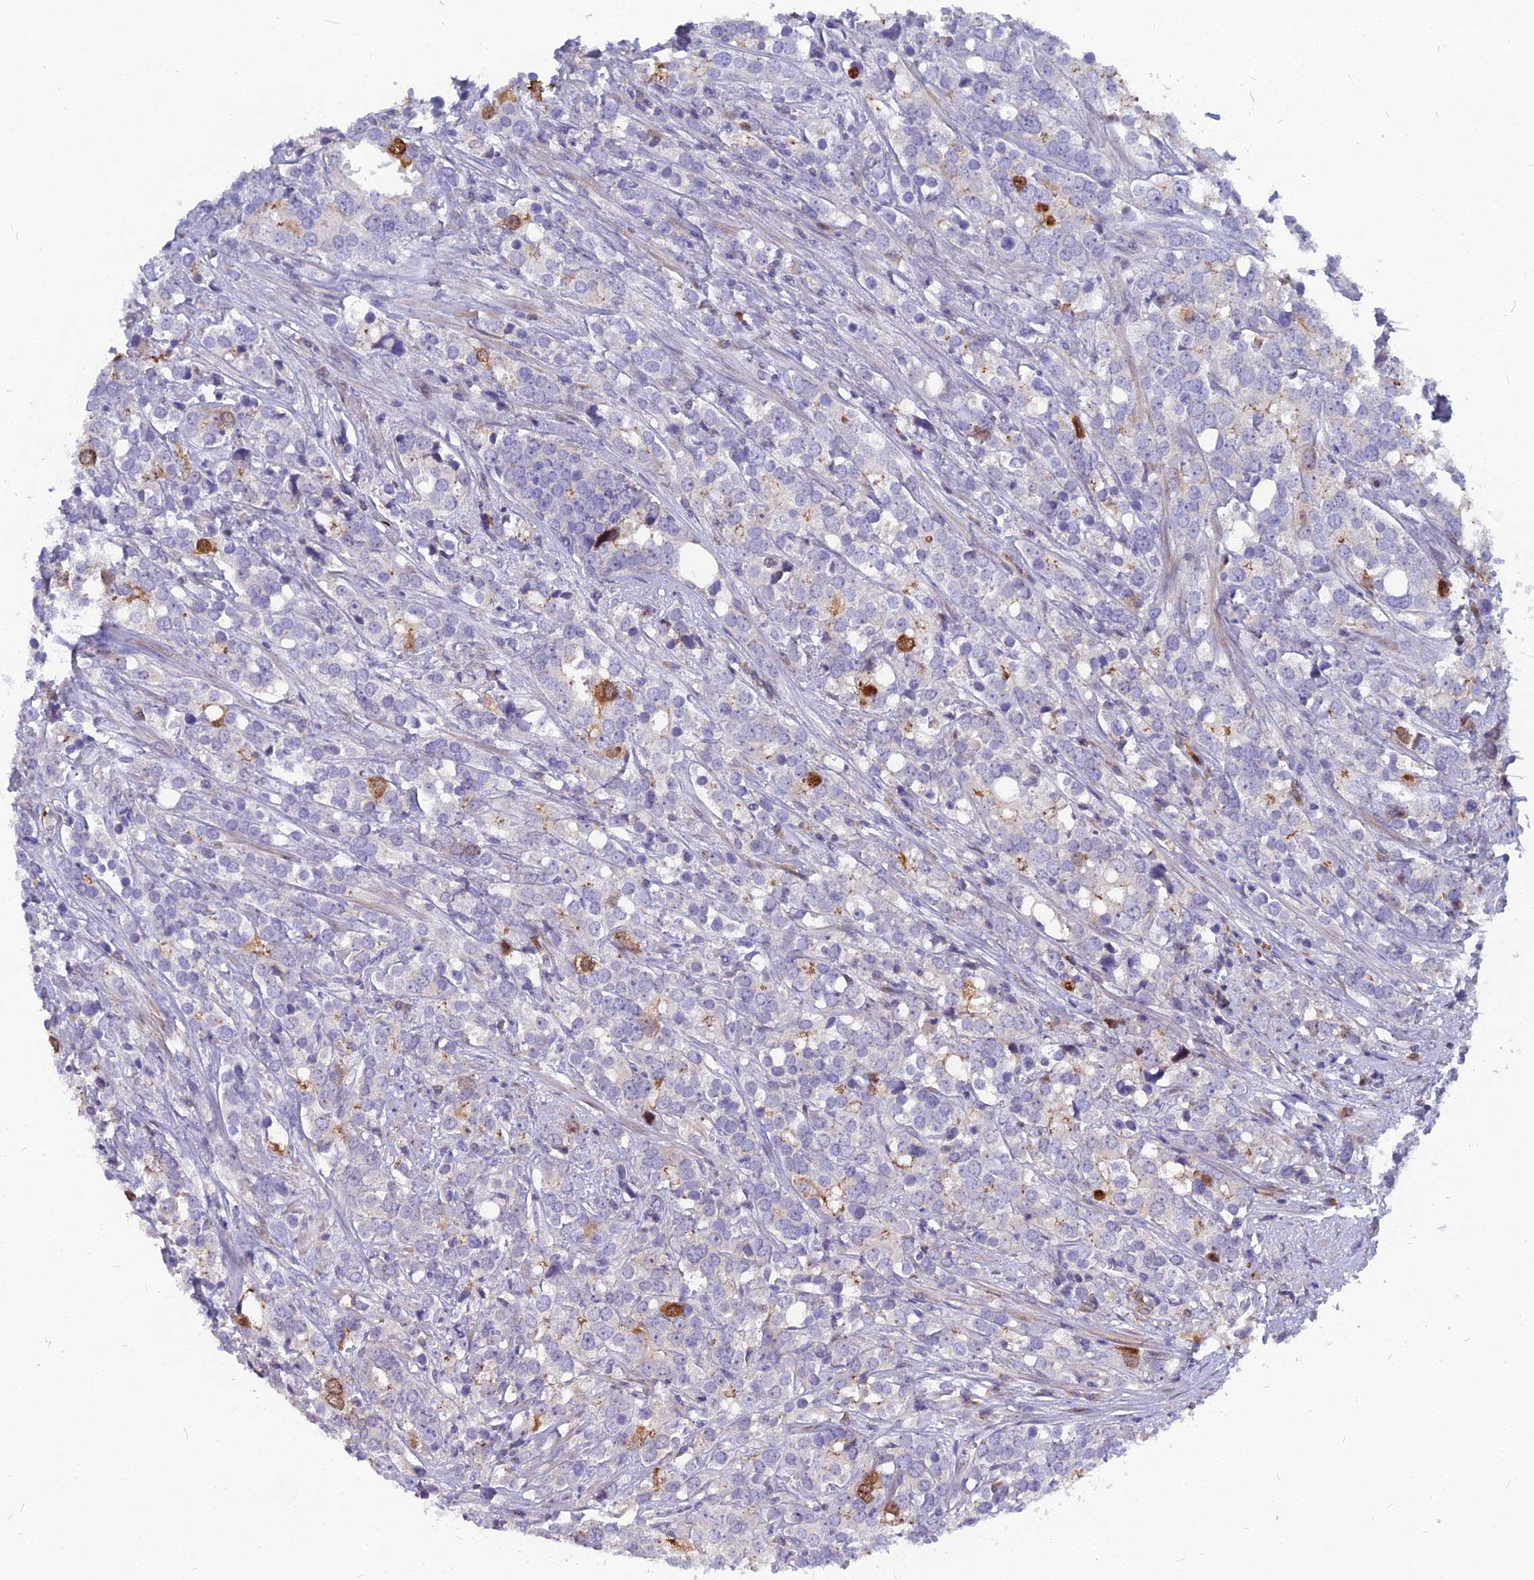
{"staining": {"intensity": "moderate", "quantity": "<25%", "location": "nuclear"}, "tissue": "prostate cancer", "cell_type": "Tumor cells", "image_type": "cancer", "snomed": [{"axis": "morphology", "description": "Adenocarcinoma, High grade"}, {"axis": "topography", "description": "Prostate"}], "caption": "Prostate adenocarcinoma (high-grade) was stained to show a protein in brown. There is low levels of moderate nuclear positivity in approximately <25% of tumor cells.", "gene": "NUSAP1", "patient": {"sex": "male", "age": 71}}